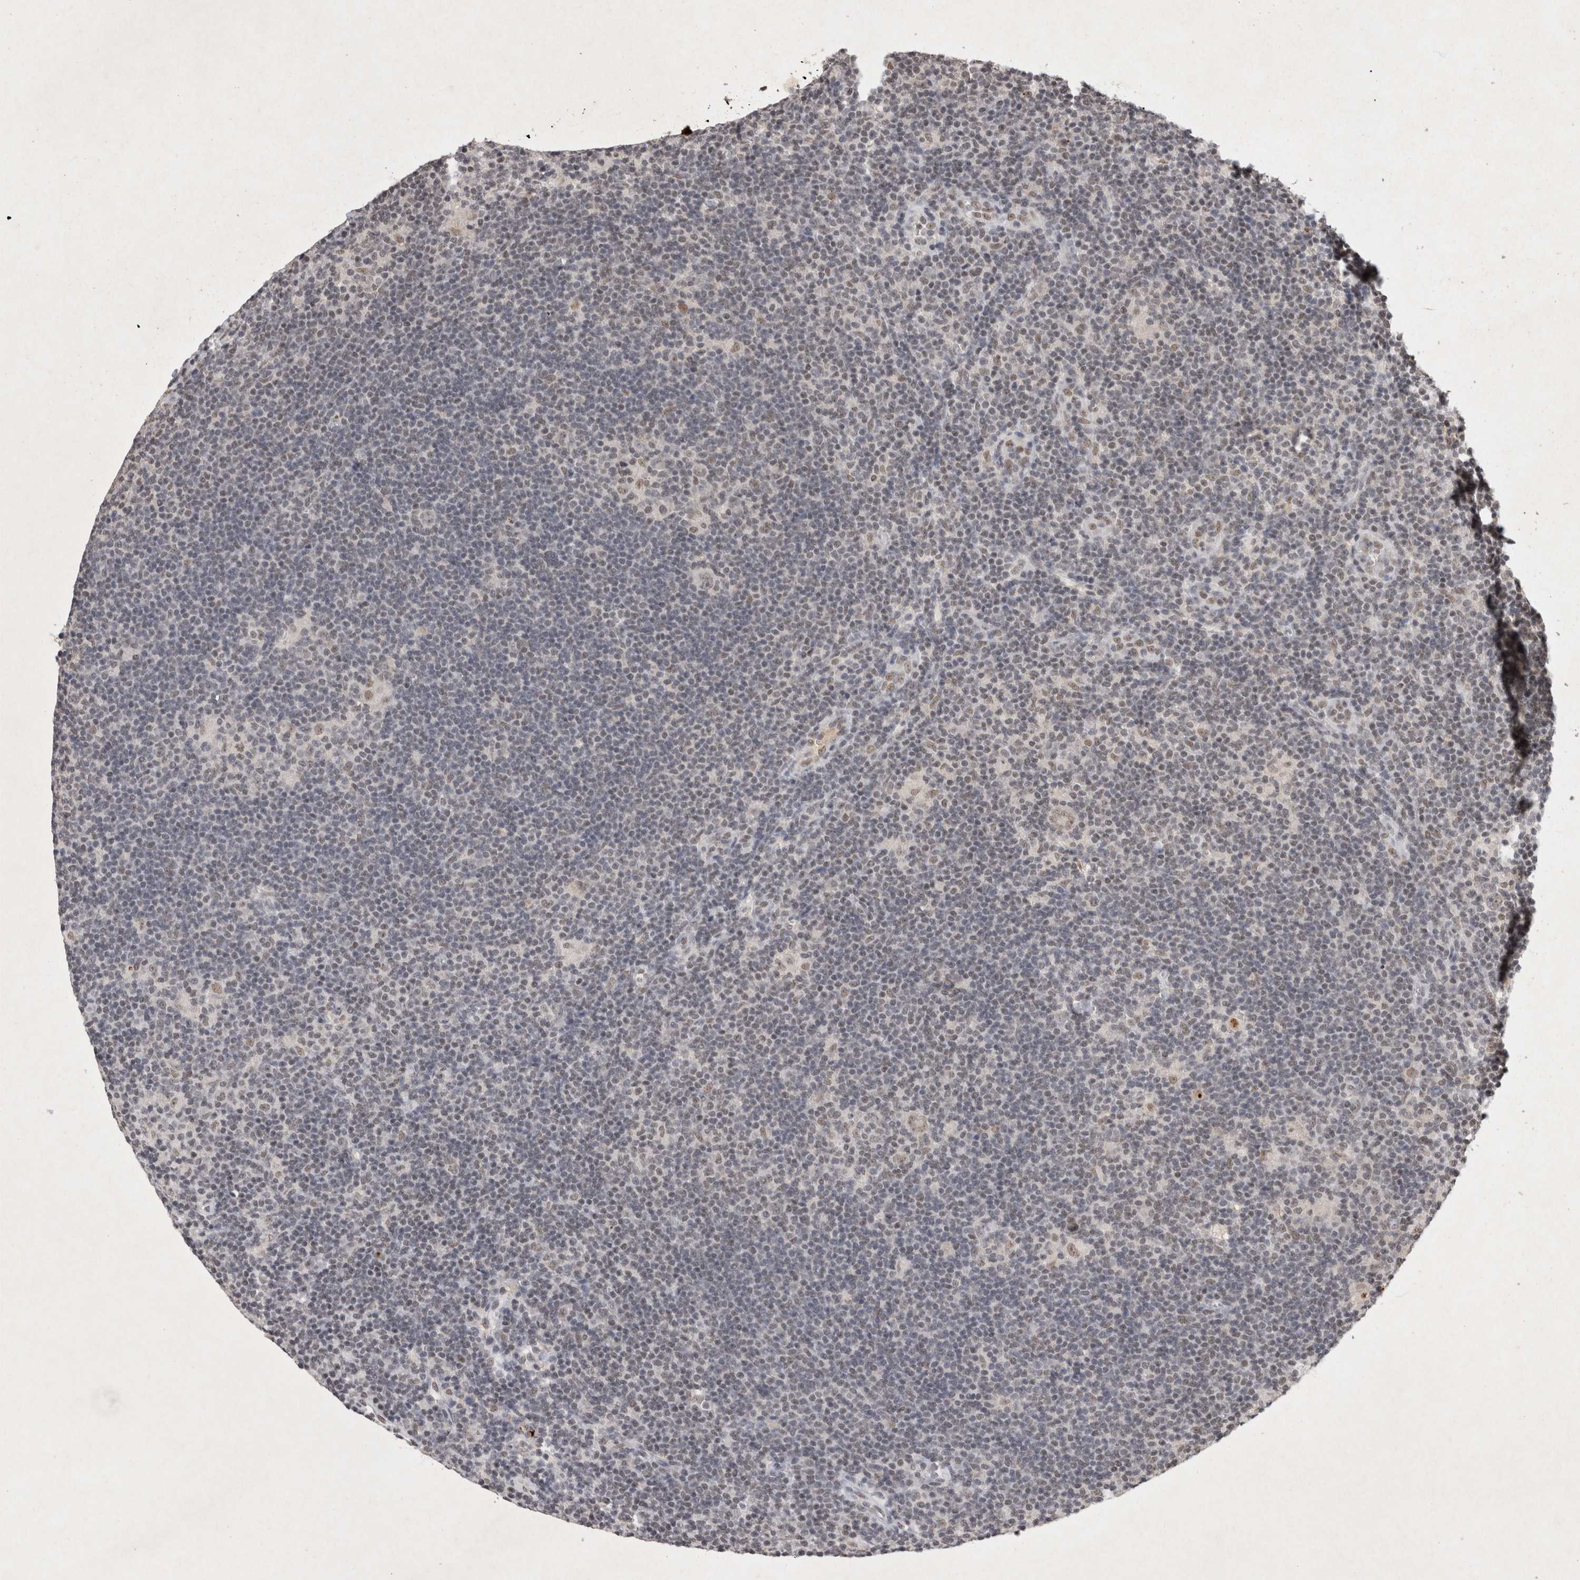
{"staining": {"intensity": "weak", "quantity": "<25%", "location": "nuclear"}, "tissue": "lymphoma", "cell_type": "Tumor cells", "image_type": "cancer", "snomed": [{"axis": "morphology", "description": "Hodgkin's disease, NOS"}, {"axis": "topography", "description": "Lymph node"}], "caption": "Immunohistochemistry (IHC) image of neoplastic tissue: lymphoma stained with DAB (3,3'-diaminobenzidine) shows no significant protein expression in tumor cells.", "gene": "XRCC5", "patient": {"sex": "female", "age": 57}}